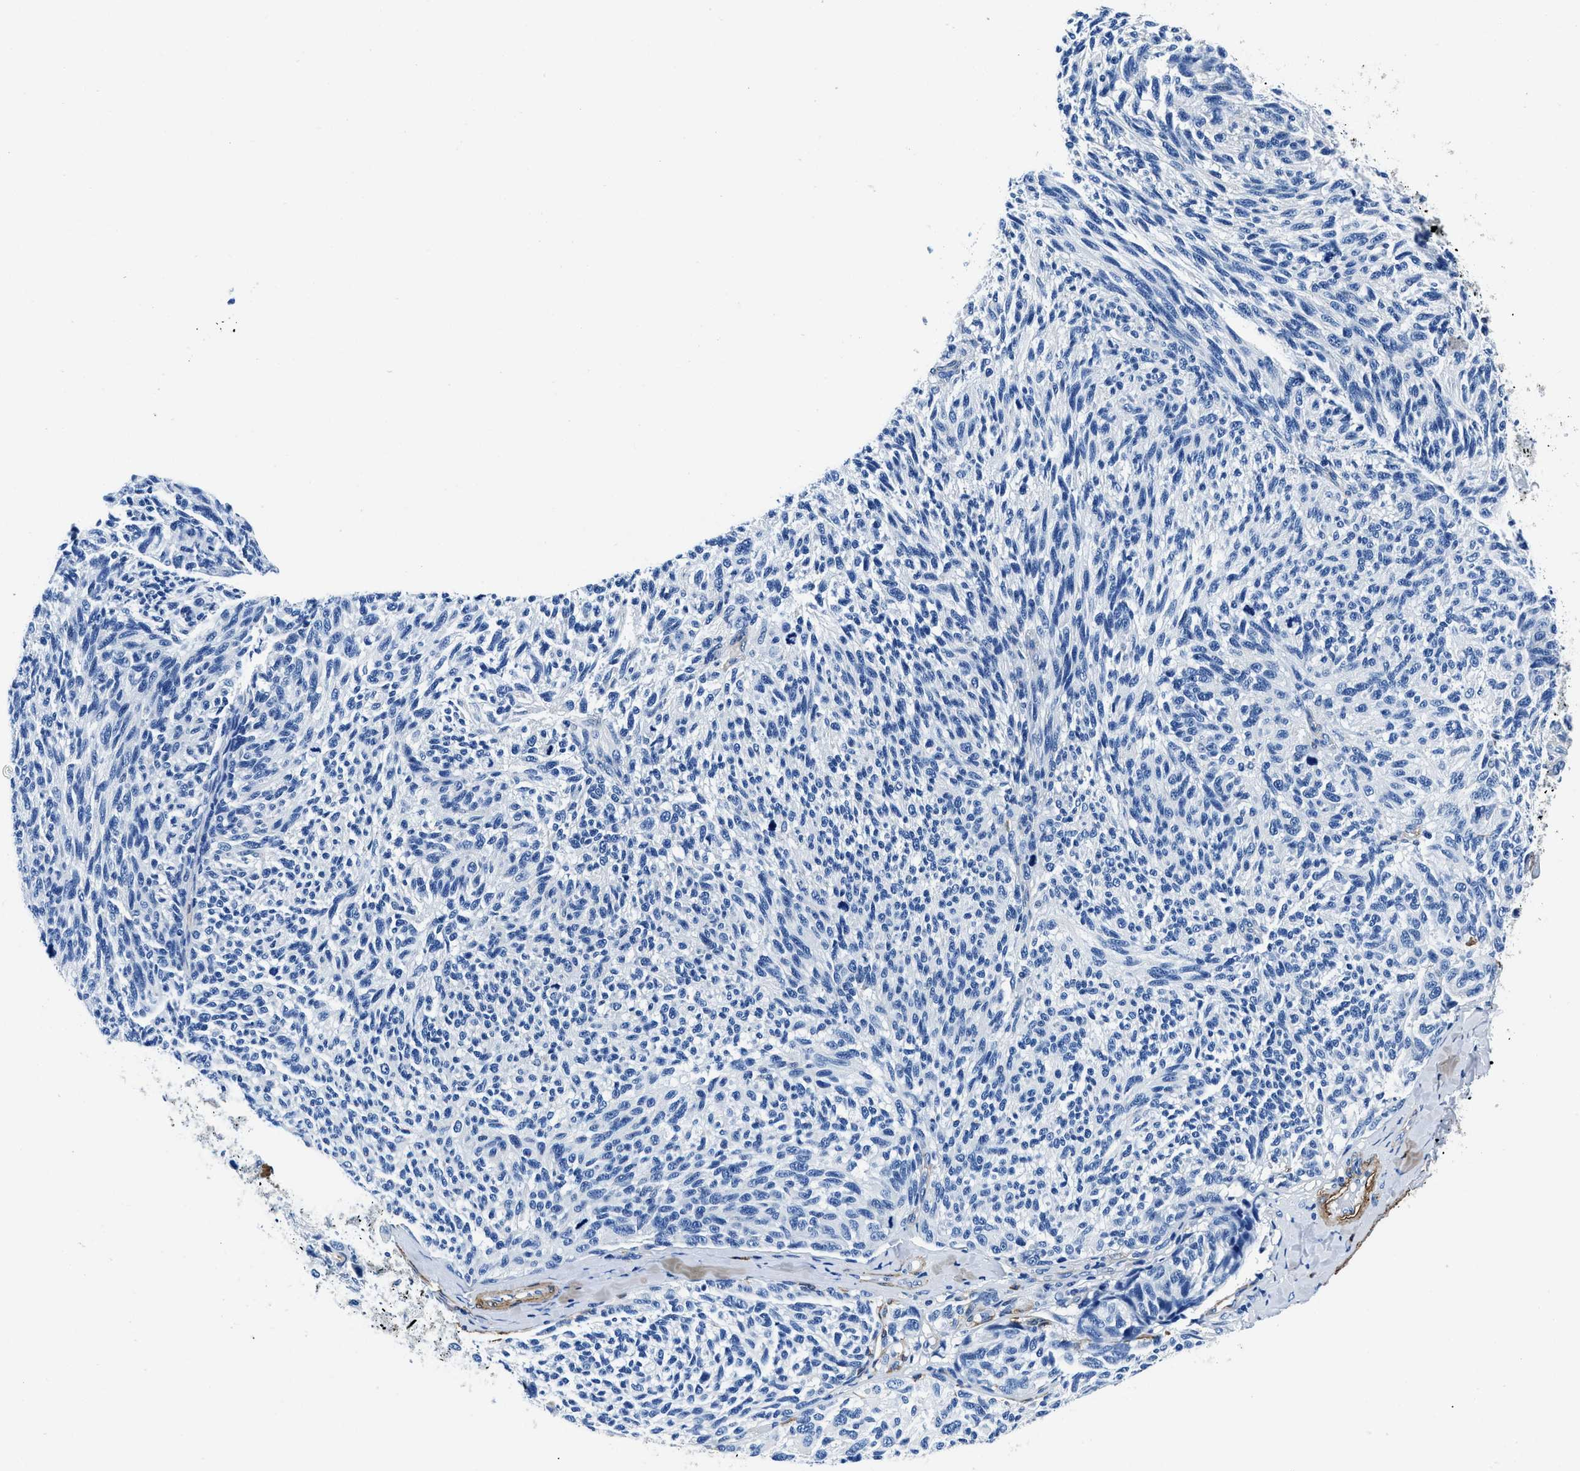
{"staining": {"intensity": "negative", "quantity": "none", "location": "none"}, "tissue": "melanoma", "cell_type": "Tumor cells", "image_type": "cancer", "snomed": [{"axis": "morphology", "description": "Malignant melanoma, NOS"}, {"axis": "topography", "description": "Skin"}], "caption": "Micrograph shows no significant protein positivity in tumor cells of malignant melanoma.", "gene": "TEX261", "patient": {"sex": "female", "age": 73}}